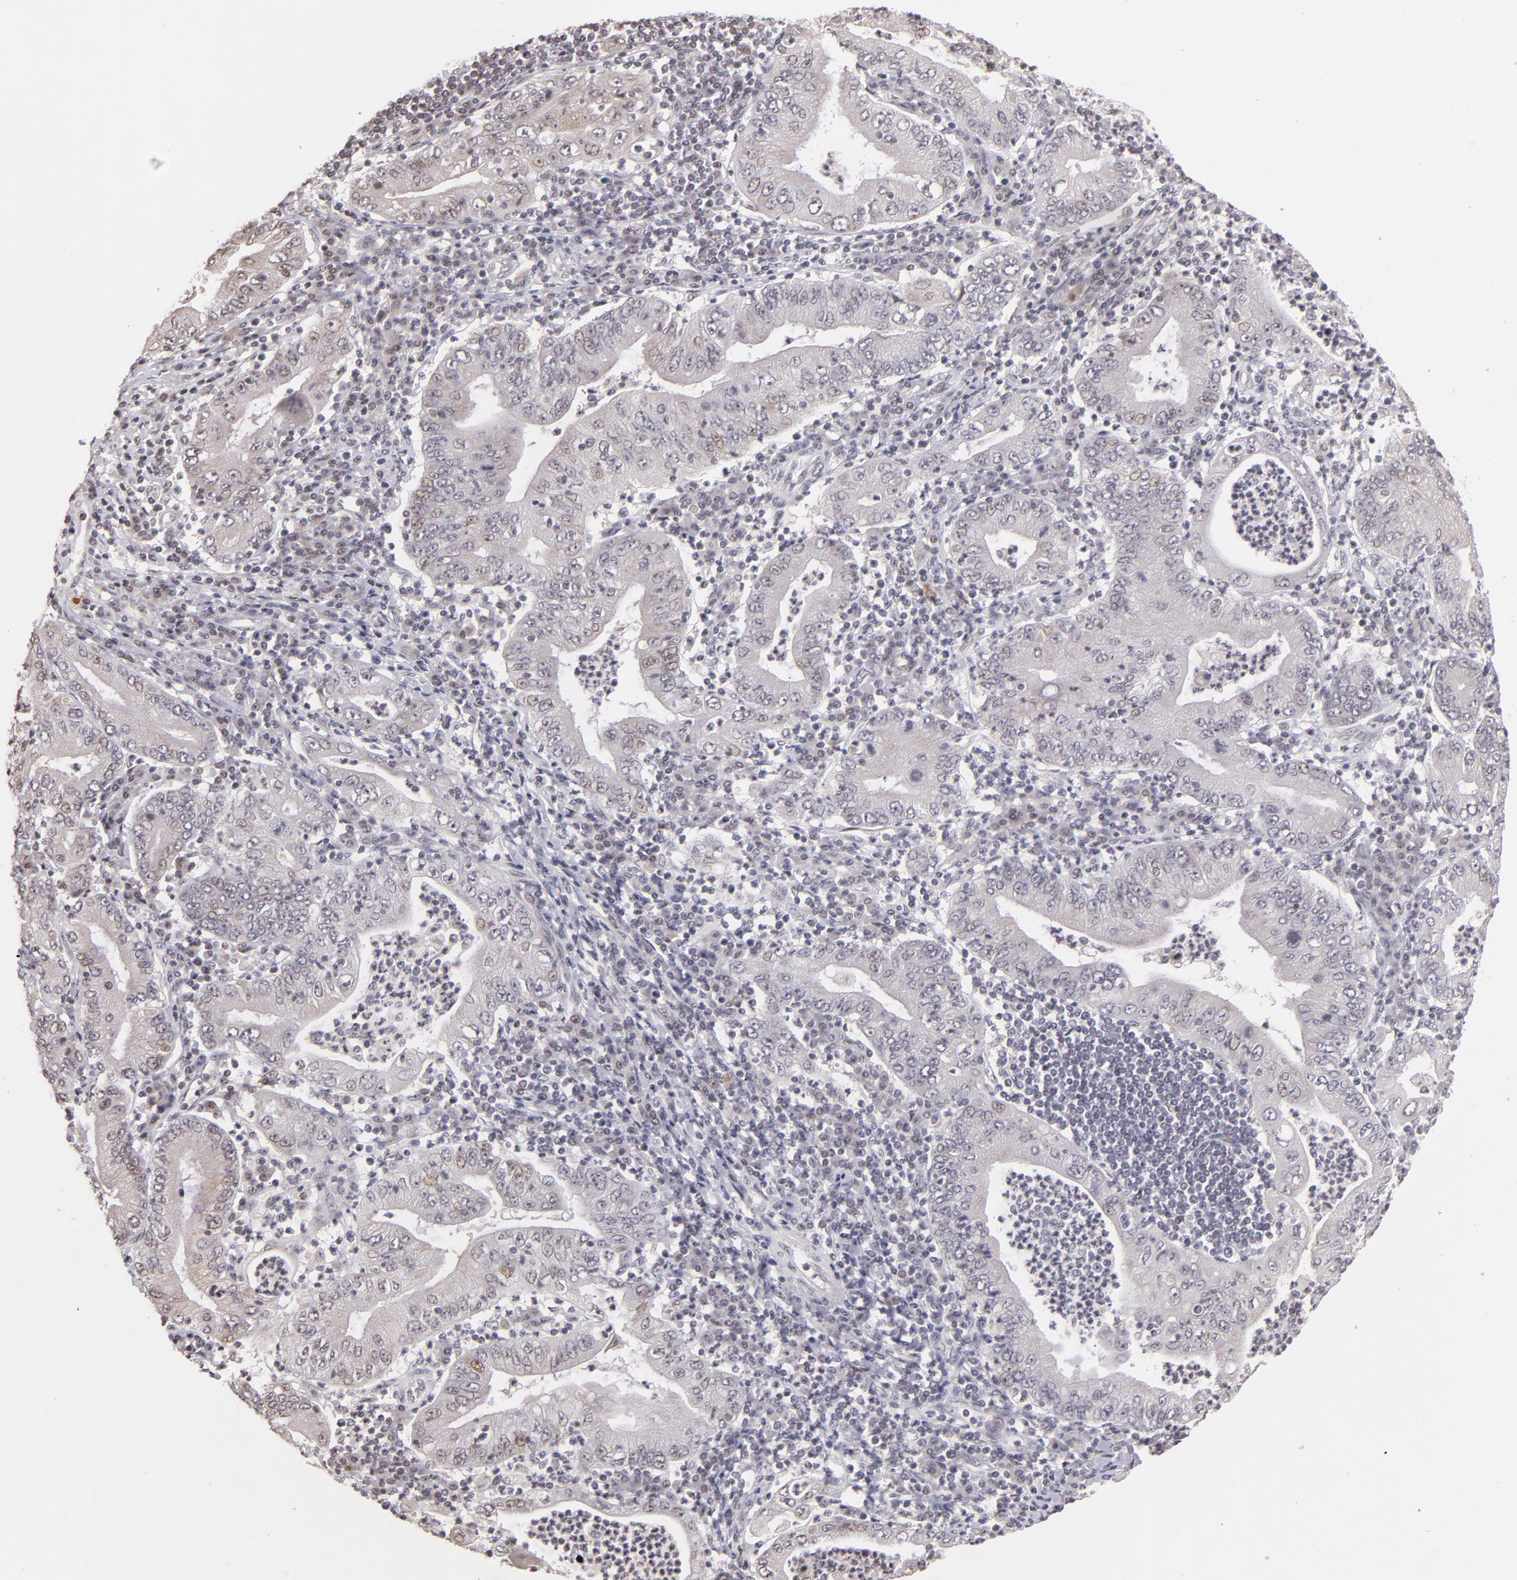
{"staining": {"intensity": "weak", "quantity": "<25%", "location": "nuclear"}, "tissue": "stomach cancer", "cell_type": "Tumor cells", "image_type": "cancer", "snomed": [{"axis": "morphology", "description": "Normal tissue, NOS"}, {"axis": "morphology", "description": "Adenocarcinoma, NOS"}, {"axis": "topography", "description": "Esophagus"}, {"axis": "topography", "description": "Stomach, upper"}, {"axis": "topography", "description": "Peripheral nerve tissue"}], "caption": "High magnification brightfield microscopy of stomach adenocarcinoma stained with DAB (brown) and counterstained with hematoxylin (blue): tumor cells show no significant staining.", "gene": "RARB", "patient": {"sex": "male", "age": 62}}